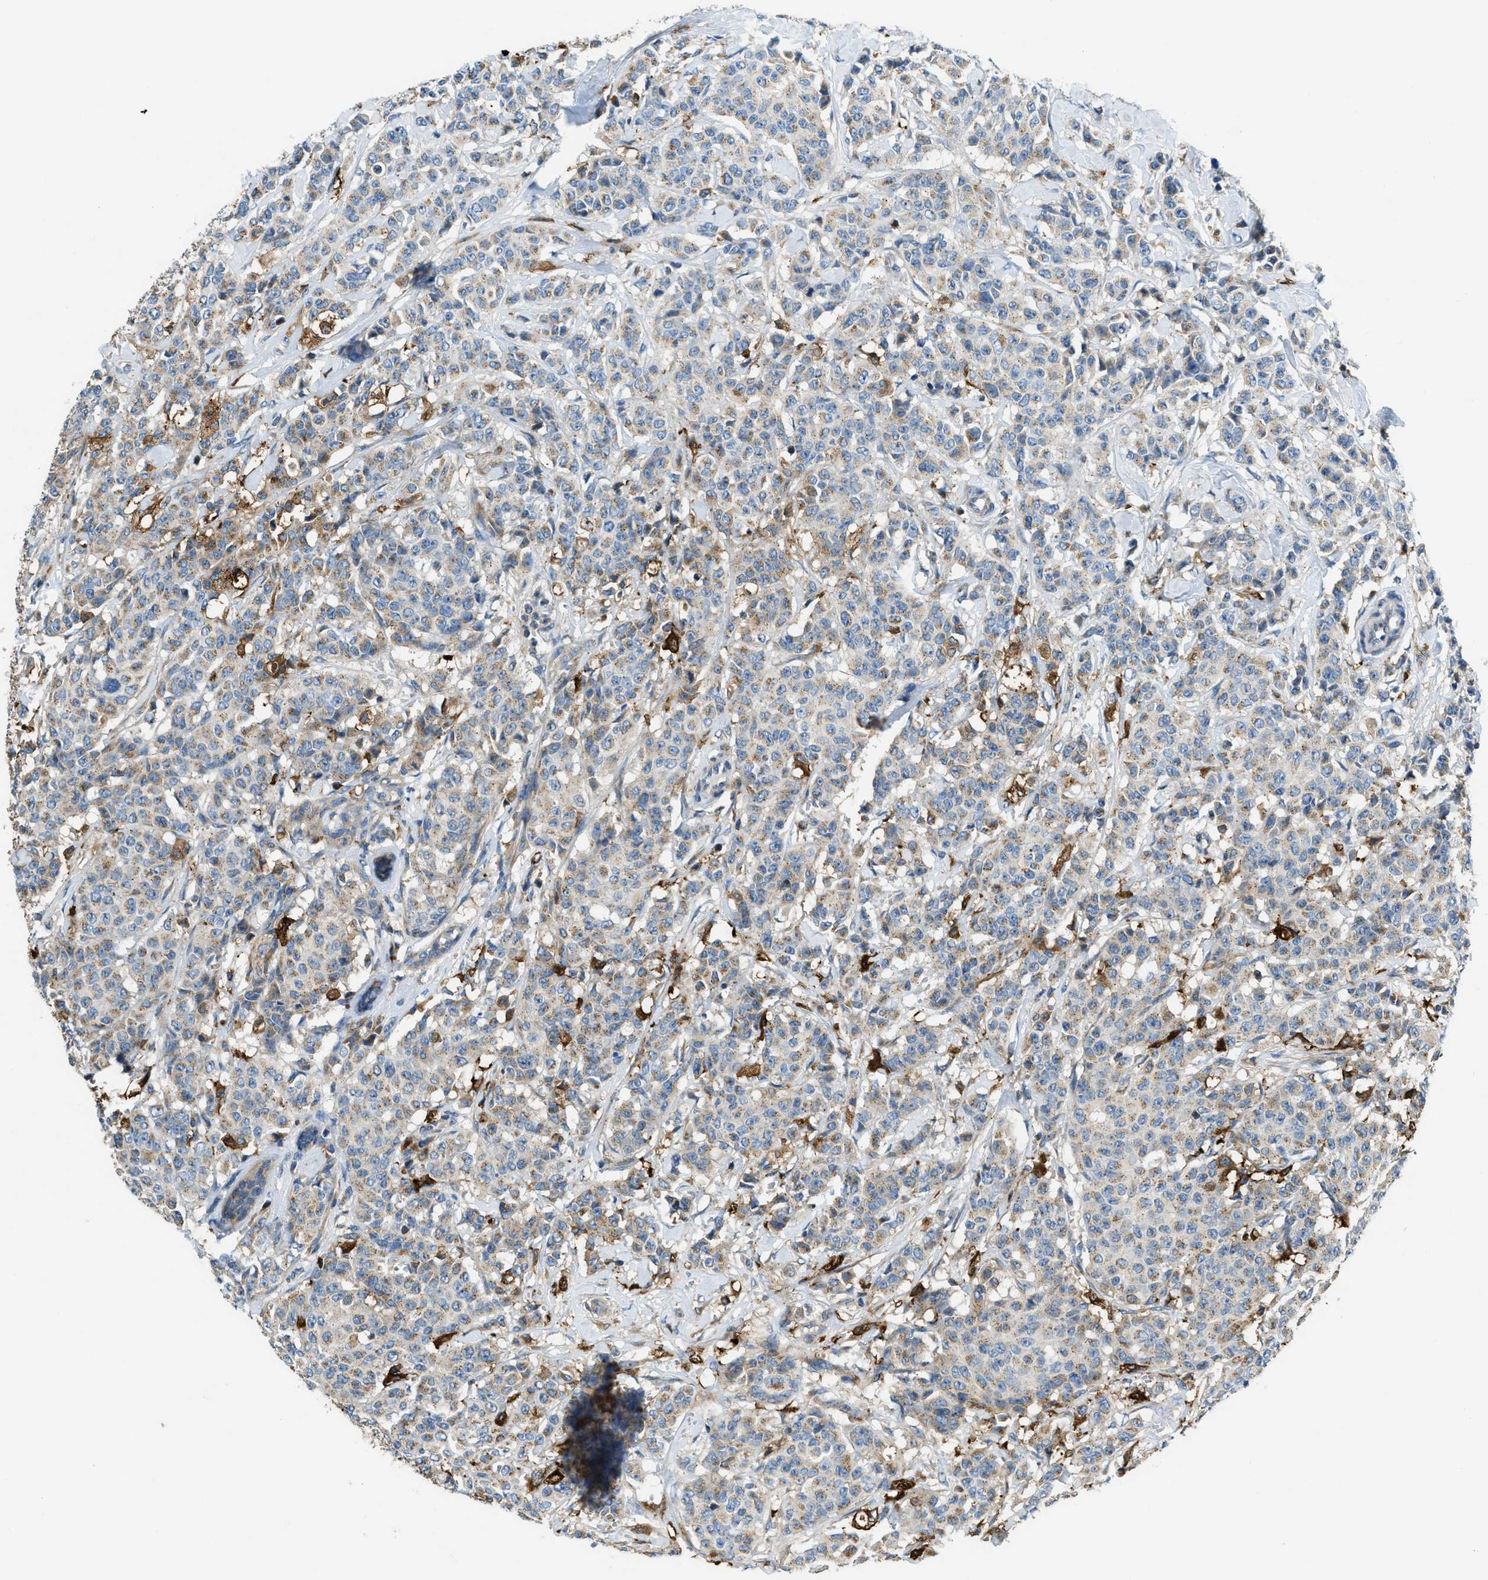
{"staining": {"intensity": "weak", "quantity": "25%-75%", "location": "cytoplasmic/membranous"}, "tissue": "breast cancer", "cell_type": "Tumor cells", "image_type": "cancer", "snomed": [{"axis": "morphology", "description": "Normal tissue, NOS"}, {"axis": "morphology", "description": "Duct carcinoma"}, {"axis": "topography", "description": "Breast"}], "caption": "Breast cancer stained with IHC exhibits weak cytoplasmic/membranous expression in approximately 25%-75% of tumor cells.", "gene": "RFFL", "patient": {"sex": "female", "age": 40}}